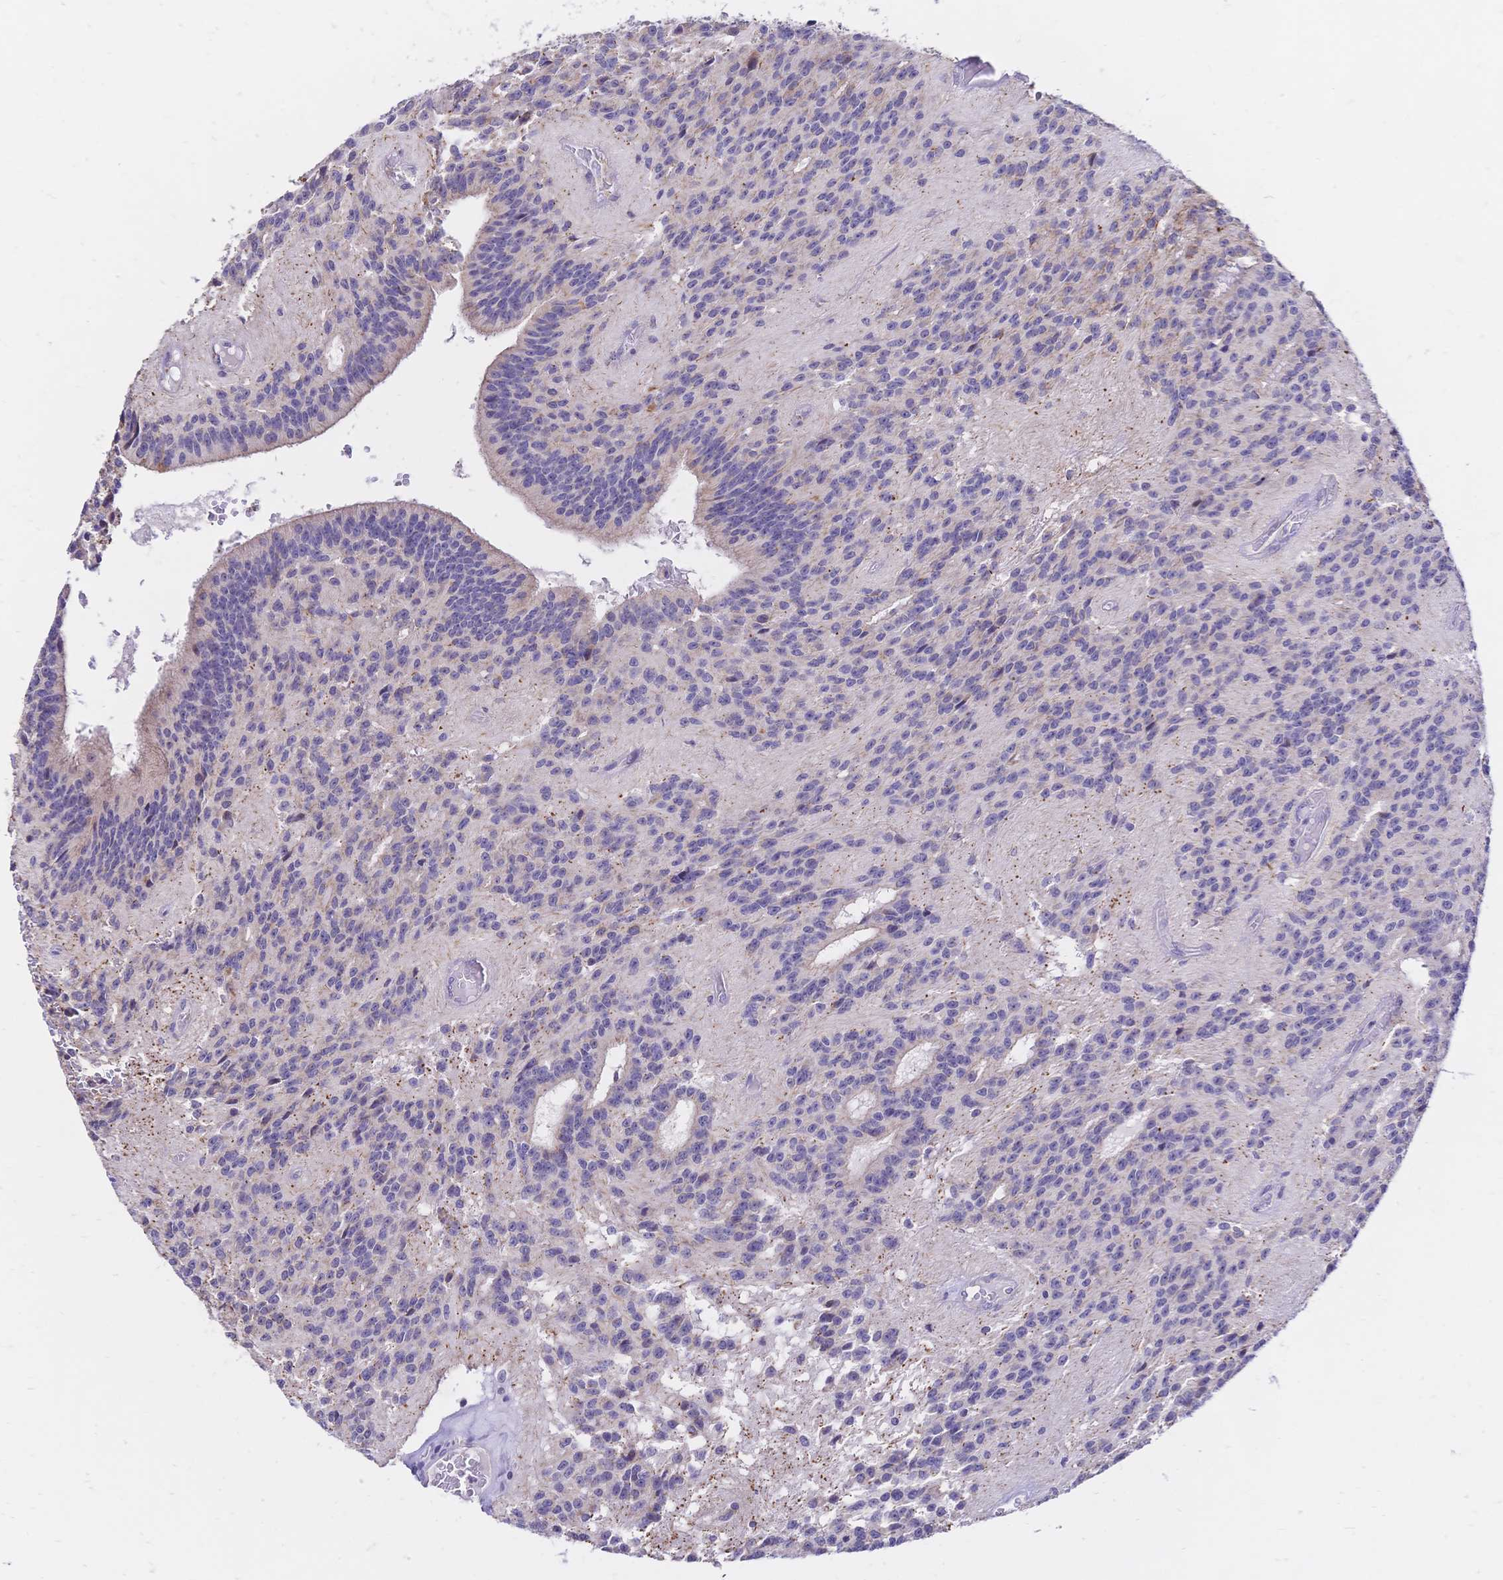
{"staining": {"intensity": "negative", "quantity": "none", "location": "none"}, "tissue": "glioma", "cell_type": "Tumor cells", "image_type": "cancer", "snomed": [{"axis": "morphology", "description": "Glioma, malignant, Low grade"}, {"axis": "topography", "description": "Brain"}], "caption": "Image shows no protein expression in tumor cells of malignant glioma (low-grade) tissue.", "gene": "CLEC18B", "patient": {"sex": "male", "age": 31}}